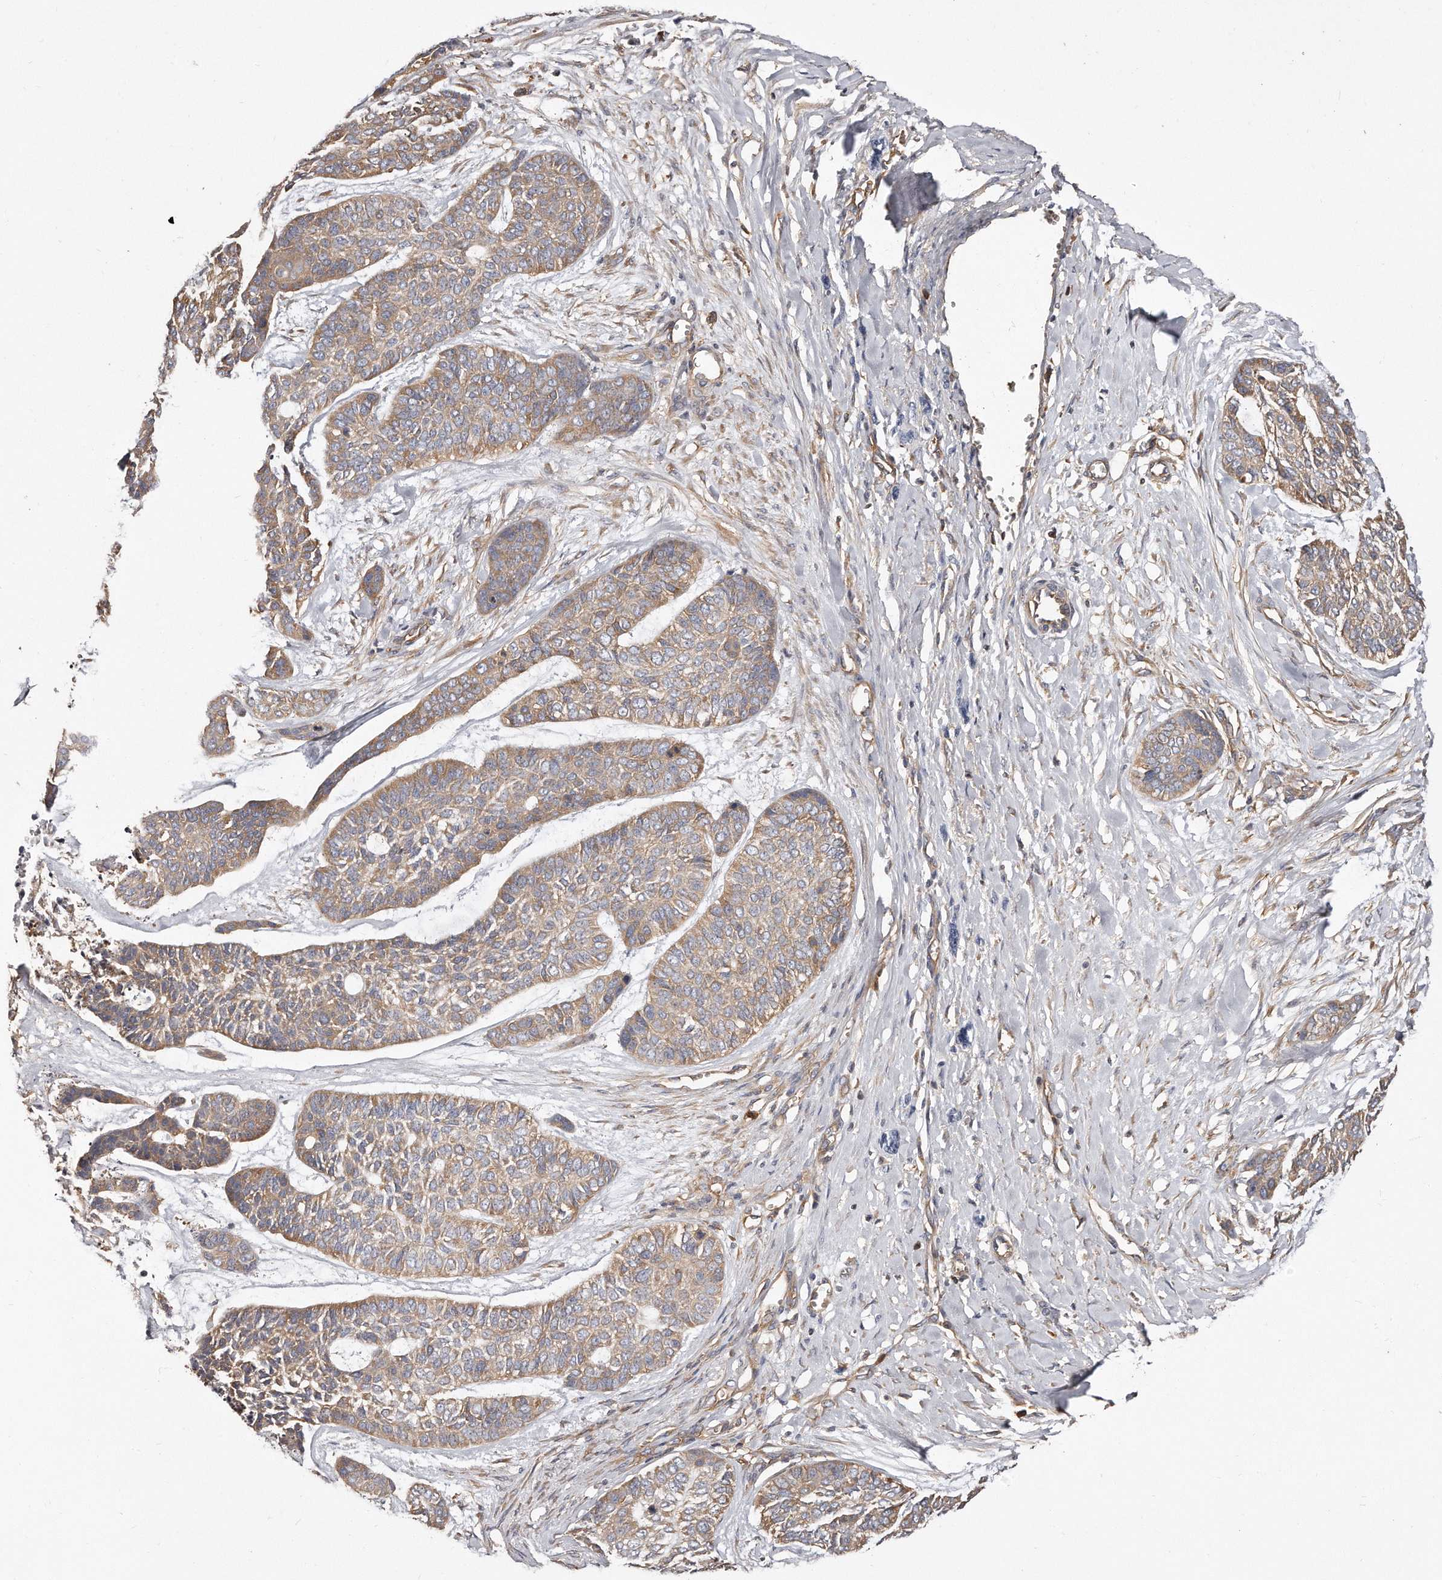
{"staining": {"intensity": "weak", "quantity": "25%-75%", "location": "cytoplasmic/membranous"}, "tissue": "skin cancer", "cell_type": "Tumor cells", "image_type": "cancer", "snomed": [{"axis": "morphology", "description": "Basal cell carcinoma"}, {"axis": "topography", "description": "Skin"}], "caption": "About 25%-75% of tumor cells in skin cancer (basal cell carcinoma) demonstrate weak cytoplasmic/membranous protein positivity as visualized by brown immunohistochemical staining.", "gene": "CAP1", "patient": {"sex": "female", "age": 64}}